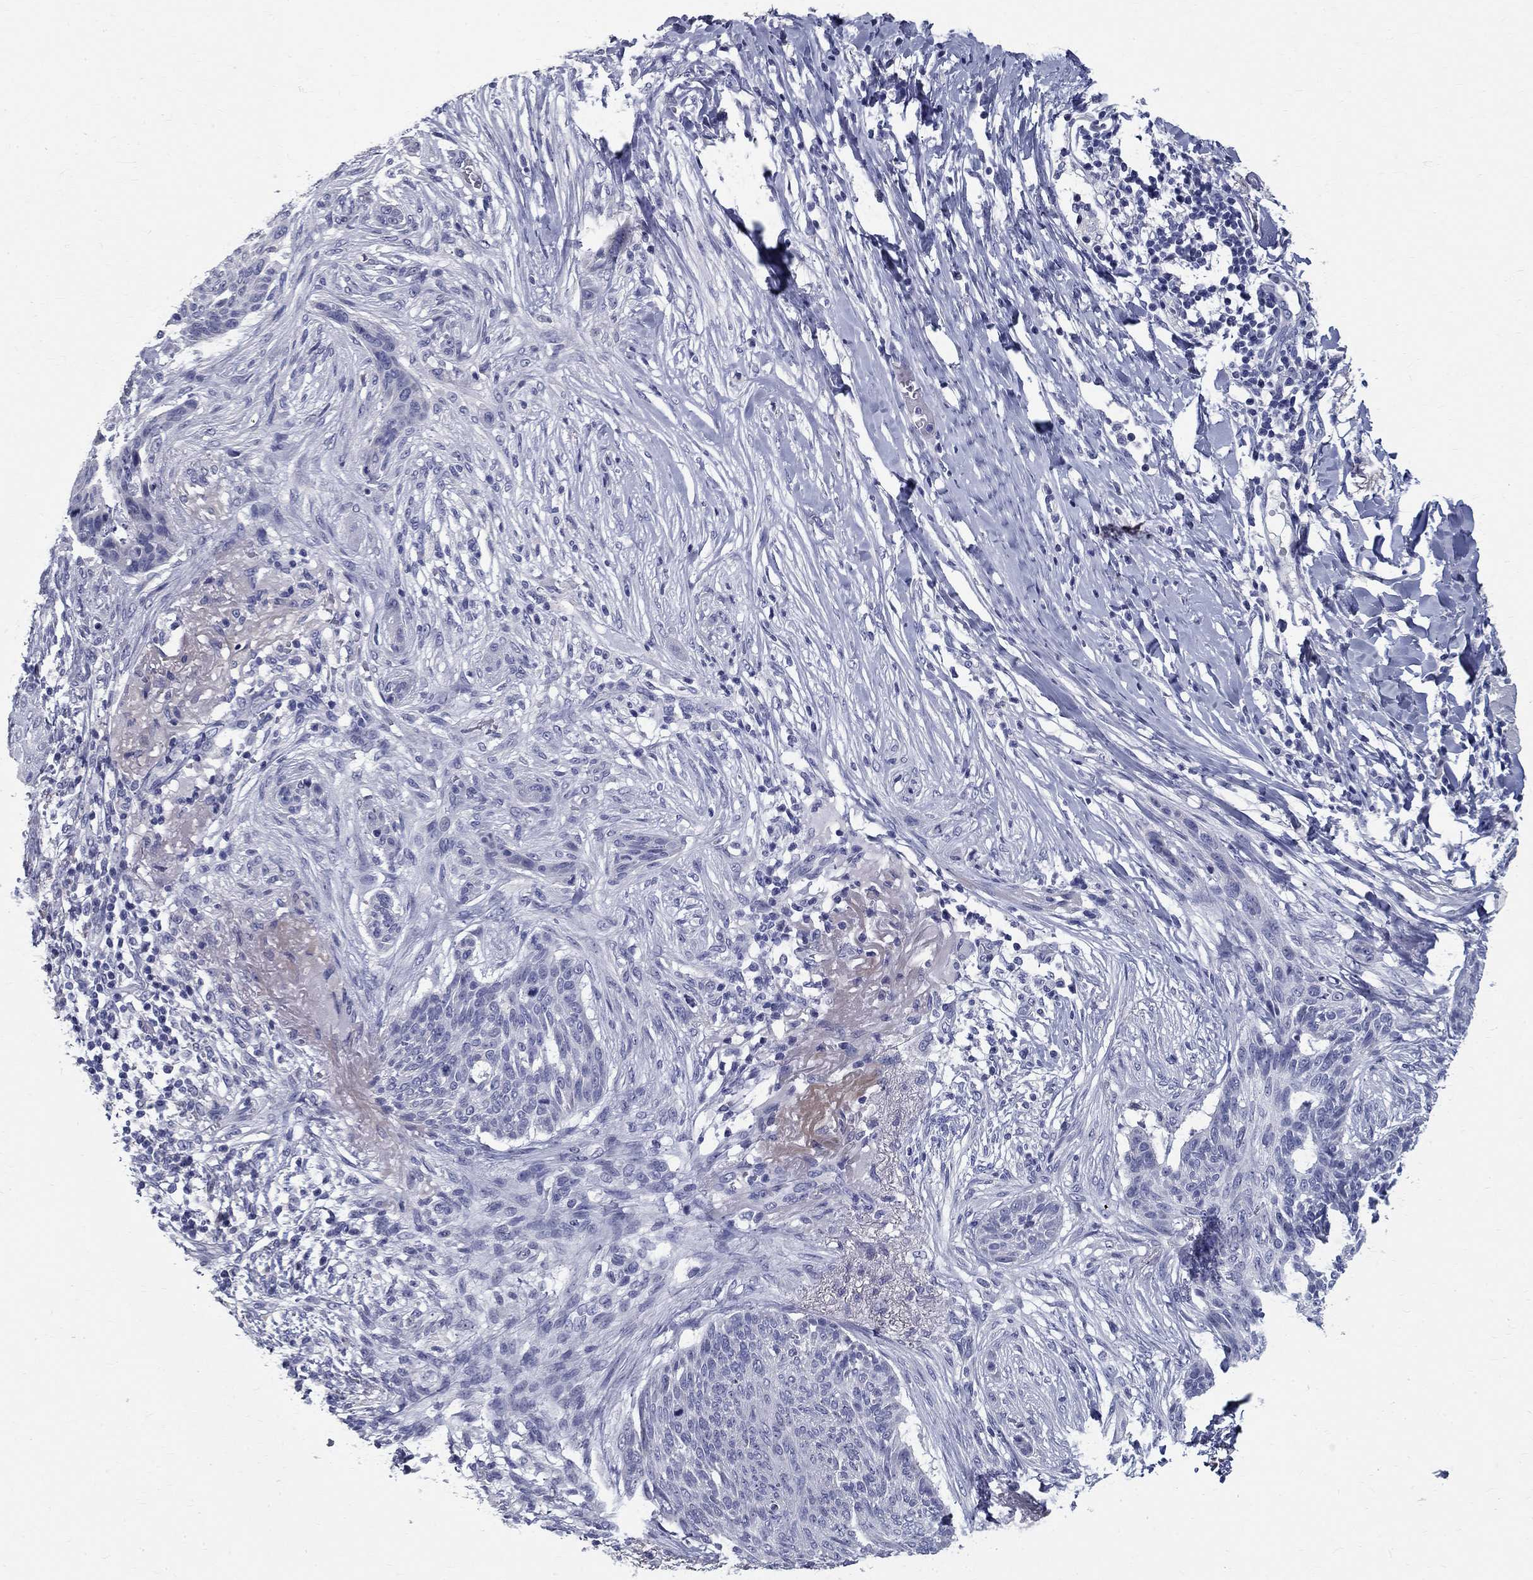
{"staining": {"intensity": "negative", "quantity": "none", "location": "none"}, "tissue": "skin cancer", "cell_type": "Tumor cells", "image_type": "cancer", "snomed": [{"axis": "morphology", "description": "Normal tissue, NOS"}, {"axis": "morphology", "description": "Basal cell carcinoma"}, {"axis": "topography", "description": "Skin"}], "caption": "DAB immunohistochemical staining of skin cancer (basal cell carcinoma) displays no significant expression in tumor cells.", "gene": "TGM4", "patient": {"sex": "male", "age": 84}}